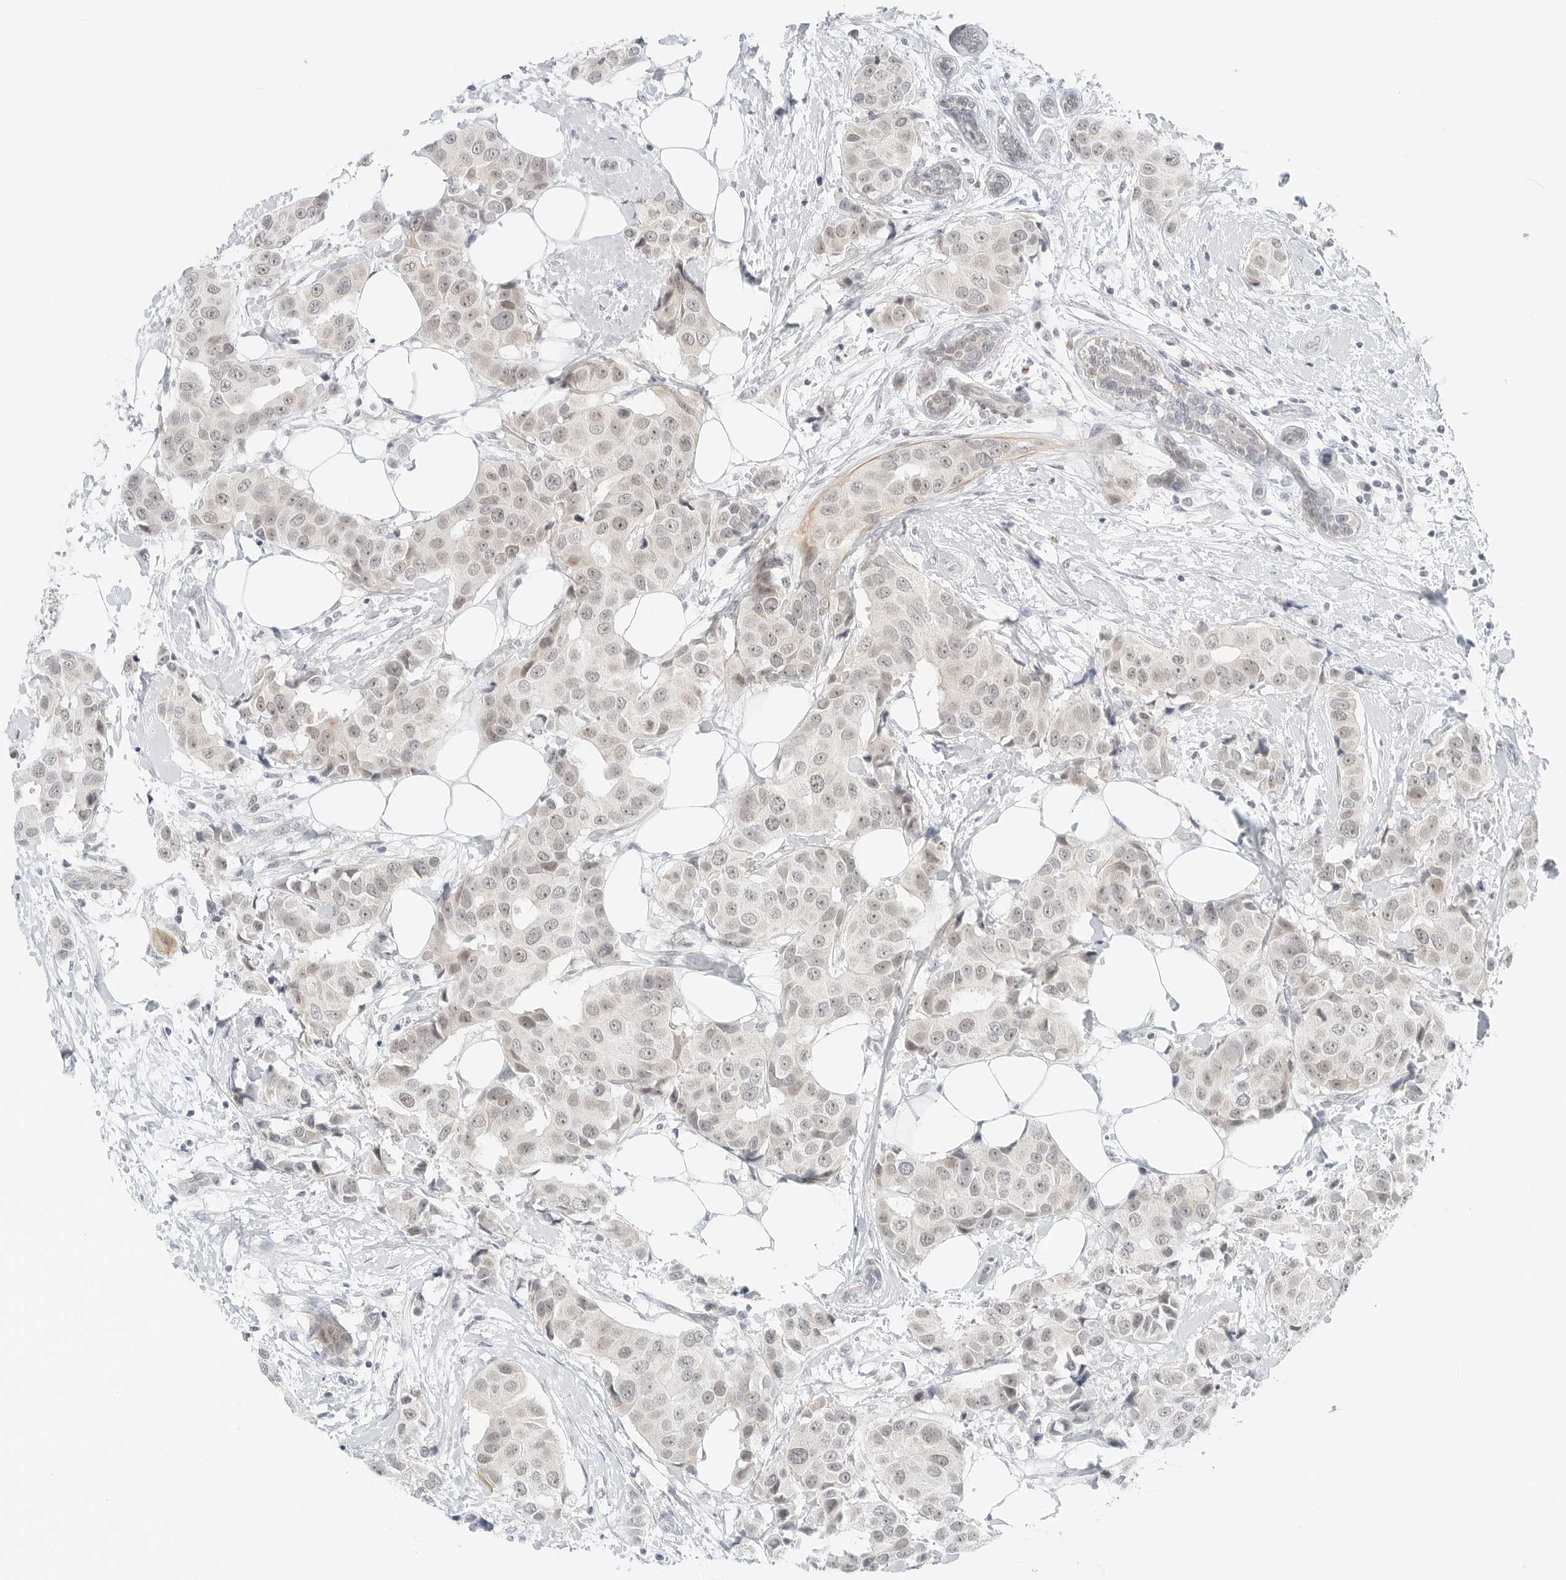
{"staining": {"intensity": "weak", "quantity": "<25%", "location": "nuclear"}, "tissue": "breast cancer", "cell_type": "Tumor cells", "image_type": "cancer", "snomed": [{"axis": "morphology", "description": "Normal tissue, NOS"}, {"axis": "morphology", "description": "Duct carcinoma"}, {"axis": "topography", "description": "Breast"}], "caption": "A micrograph of human breast cancer (intraductal carcinoma) is negative for staining in tumor cells.", "gene": "CCSAP", "patient": {"sex": "female", "age": 39}}